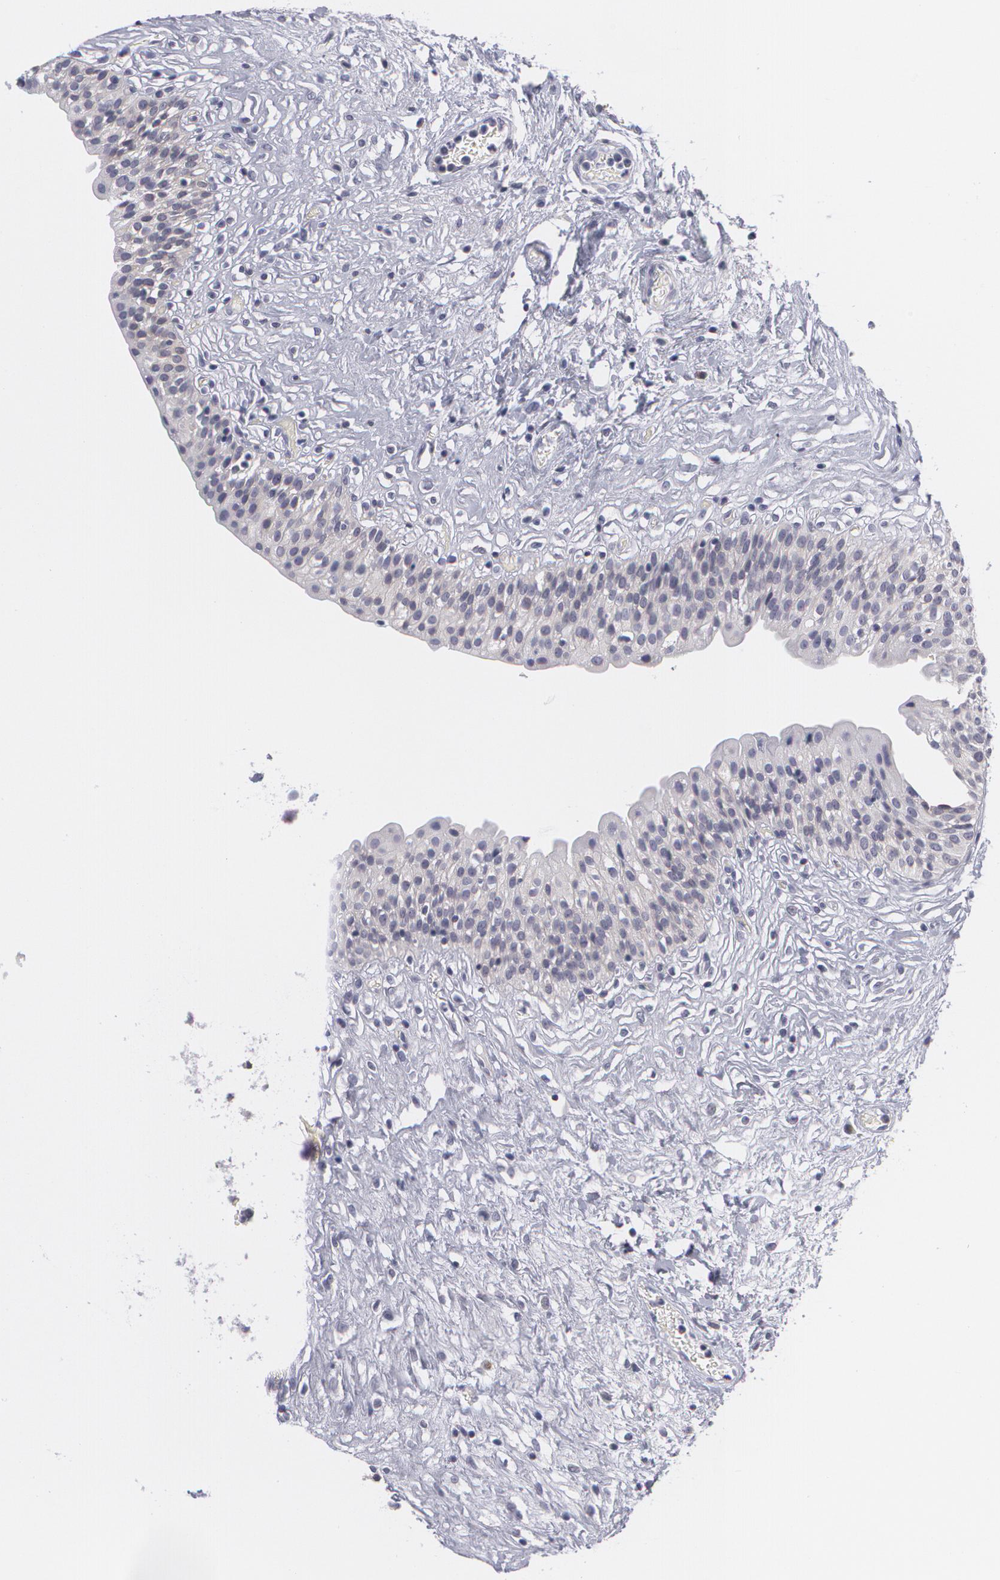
{"staining": {"intensity": "negative", "quantity": "none", "location": "none"}, "tissue": "urinary bladder", "cell_type": "Urothelial cells", "image_type": "normal", "snomed": [{"axis": "morphology", "description": "Adenocarcinoma, NOS"}, {"axis": "topography", "description": "Urinary bladder"}], "caption": "A high-resolution histopathology image shows IHC staining of unremarkable urinary bladder, which demonstrates no significant positivity in urothelial cells.", "gene": "MBNL3", "patient": {"sex": "male", "age": 61}}